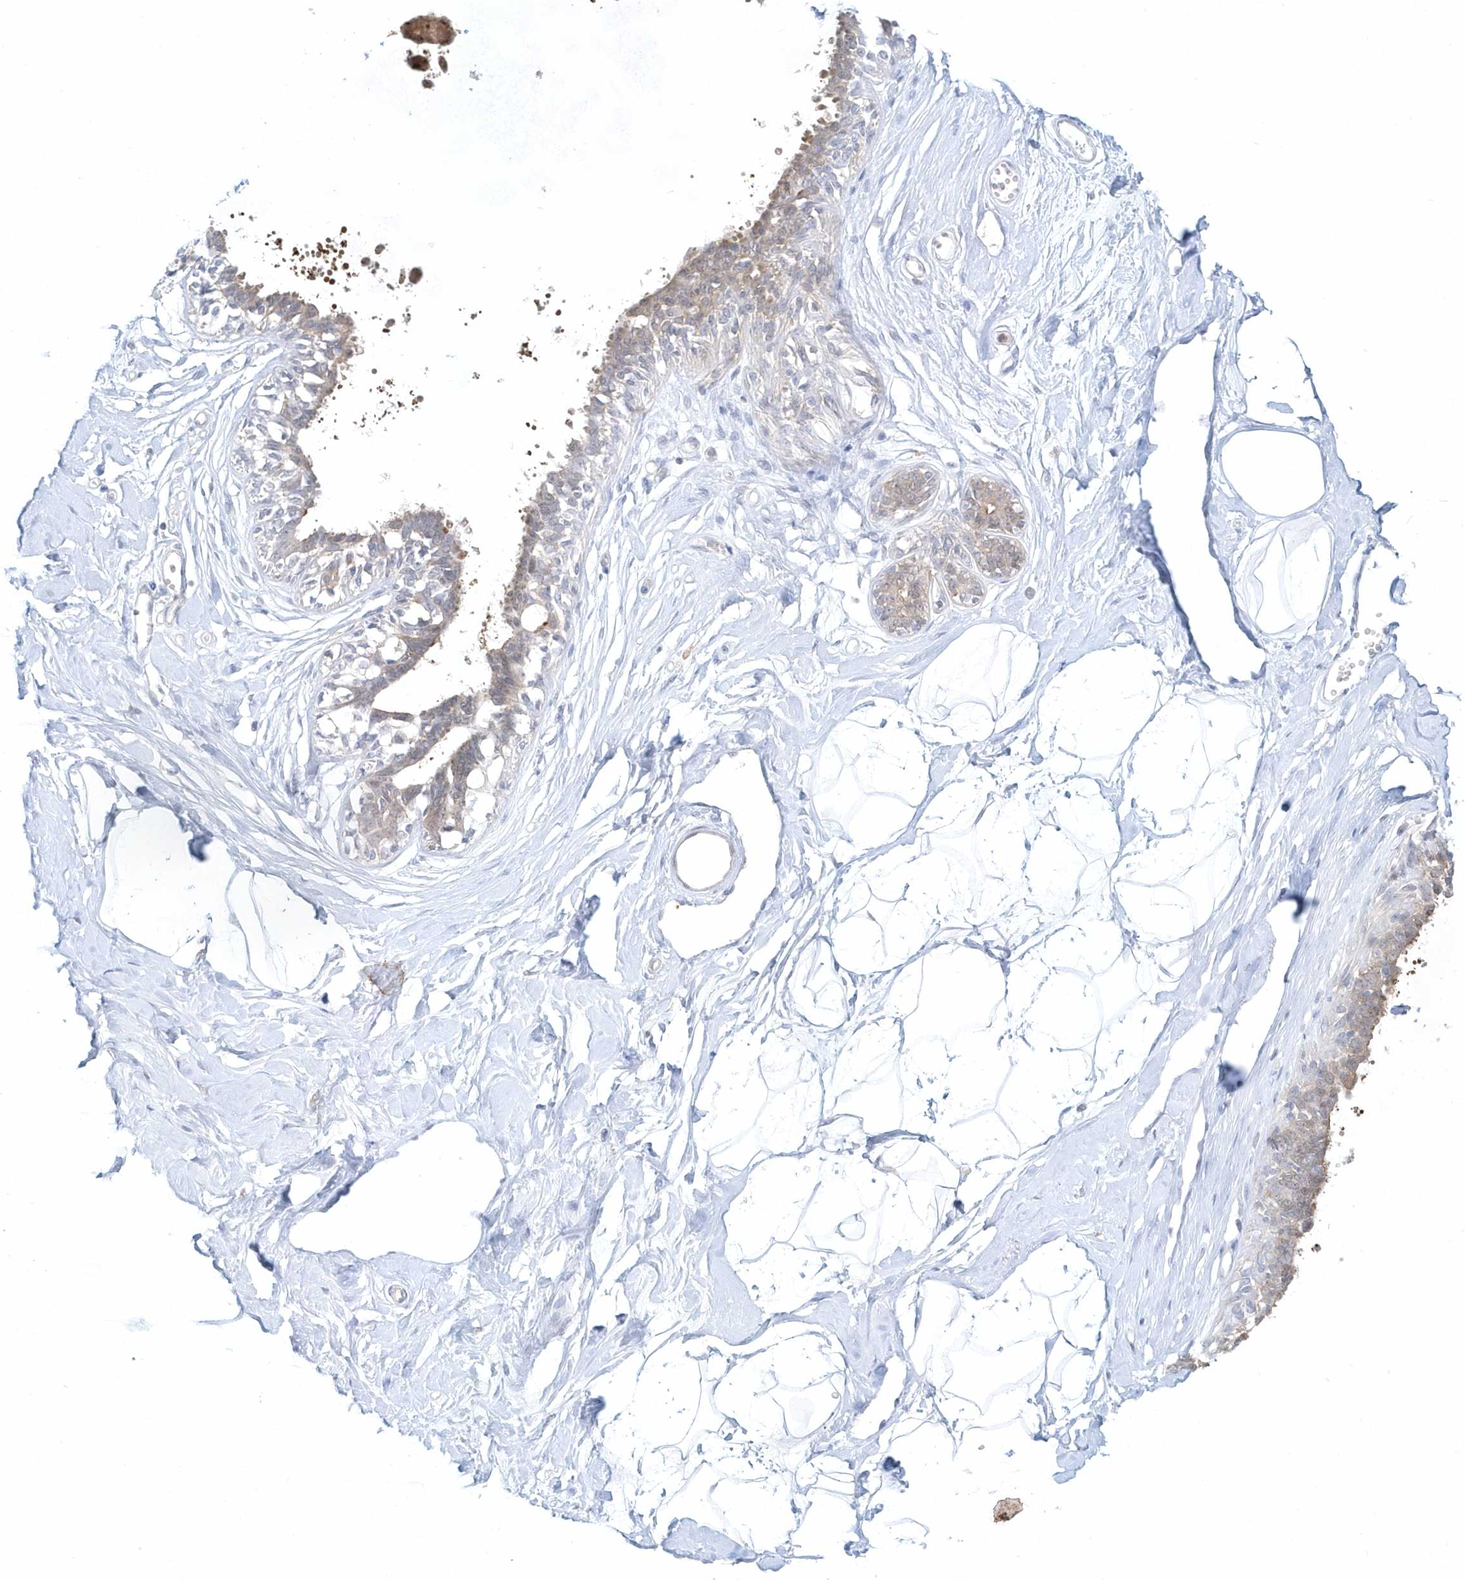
{"staining": {"intensity": "weak", "quantity": ">75%", "location": "cytoplasmic/membranous"}, "tissue": "breast", "cell_type": "Adipocytes", "image_type": "normal", "snomed": [{"axis": "morphology", "description": "Normal tissue, NOS"}, {"axis": "topography", "description": "Breast"}], "caption": "This photomicrograph displays IHC staining of unremarkable breast, with low weak cytoplasmic/membranous positivity in about >75% of adipocytes.", "gene": "RNF7", "patient": {"sex": "female", "age": 45}}